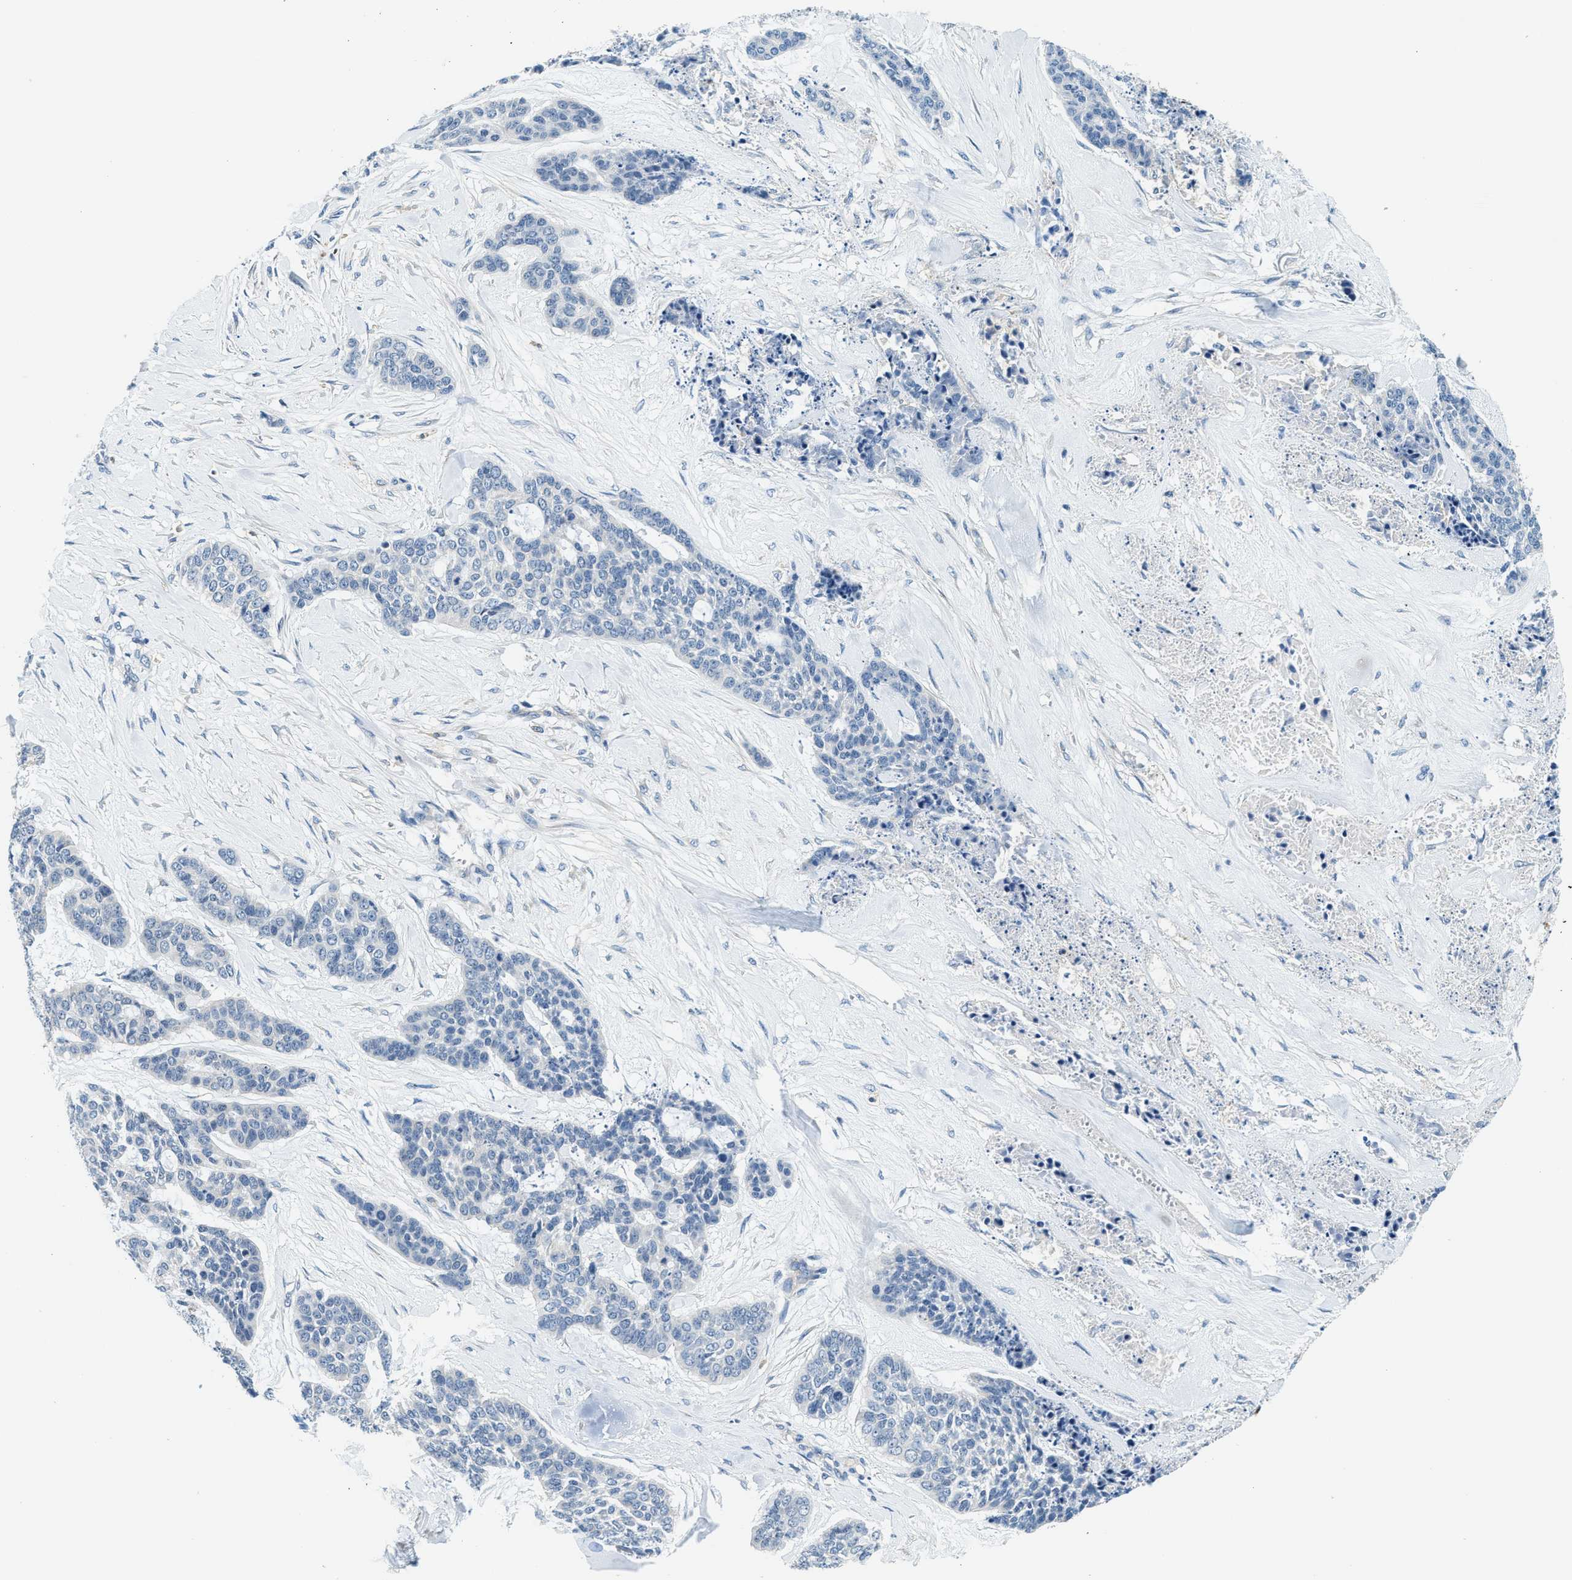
{"staining": {"intensity": "negative", "quantity": "none", "location": "none"}, "tissue": "skin cancer", "cell_type": "Tumor cells", "image_type": "cancer", "snomed": [{"axis": "morphology", "description": "Basal cell carcinoma"}, {"axis": "topography", "description": "Skin"}], "caption": "Immunohistochemistry (IHC) image of neoplastic tissue: human skin basal cell carcinoma stained with DAB (3,3'-diaminobenzidine) displays no significant protein staining in tumor cells. (Immunohistochemistry (IHC), brightfield microscopy, high magnification).", "gene": "MYO1G", "patient": {"sex": "female", "age": 64}}